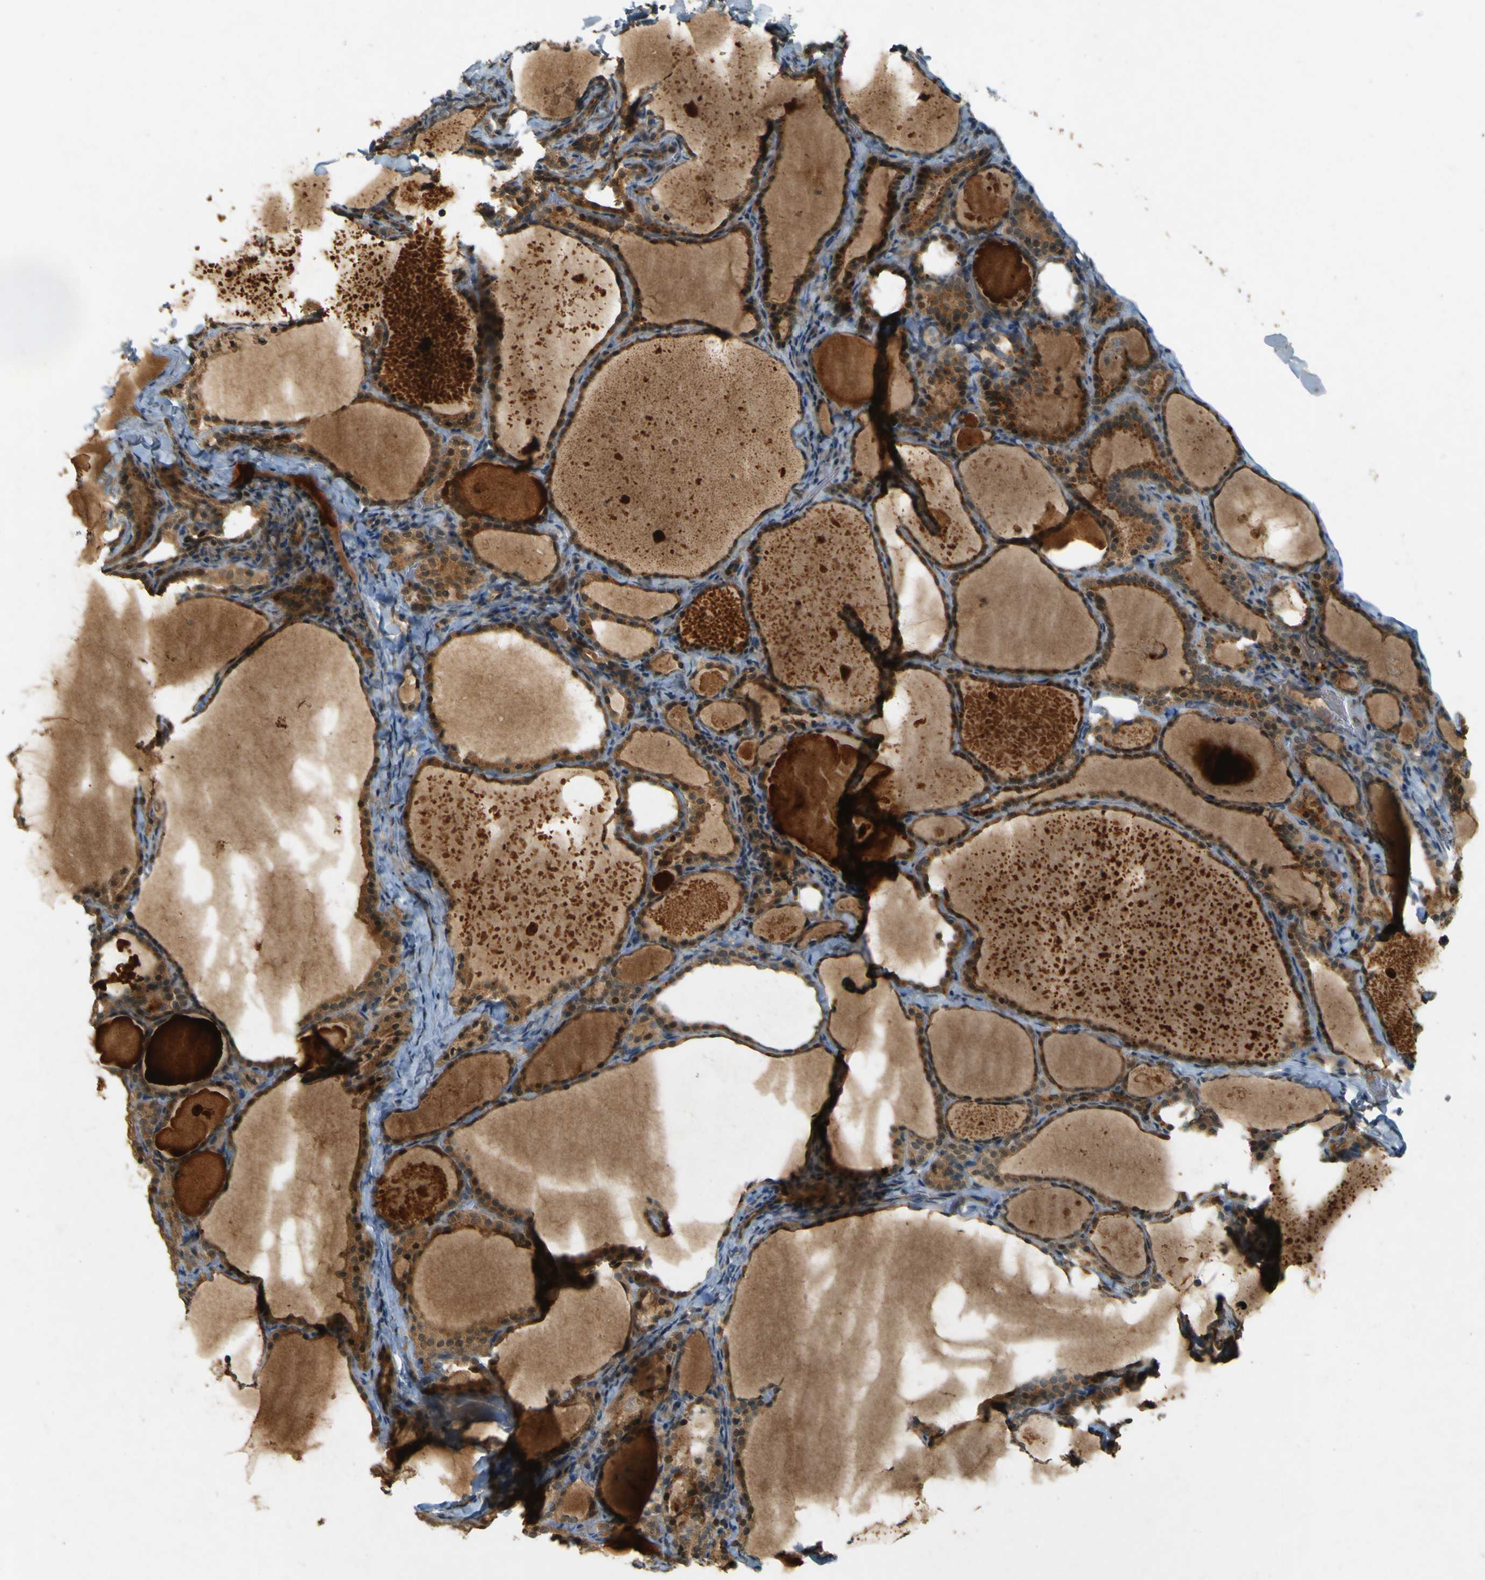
{"staining": {"intensity": "moderate", "quantity": ">75%", "location": "cytoplasmic/membranous"}, "tissue": "thyroid cancer", "cell_type": "Tumor cells", "image_type": "cancer", "snomed": [{"axis": "morphology", "description": "Papillary adenocarcinoma, NOS"}, {"axis": "topography", "description": "Thyroid gland"}], "caption": "A high-resolution micrograph shows immunohistochemistry staining of thyroid cancer (papillary adenocarcinoma), which exhibits moderate cytoplasmic/membranous staining in about >75% of tumor cells.", "gene": "MPDZ", "patient": {"sex": "female", "age": 42}}